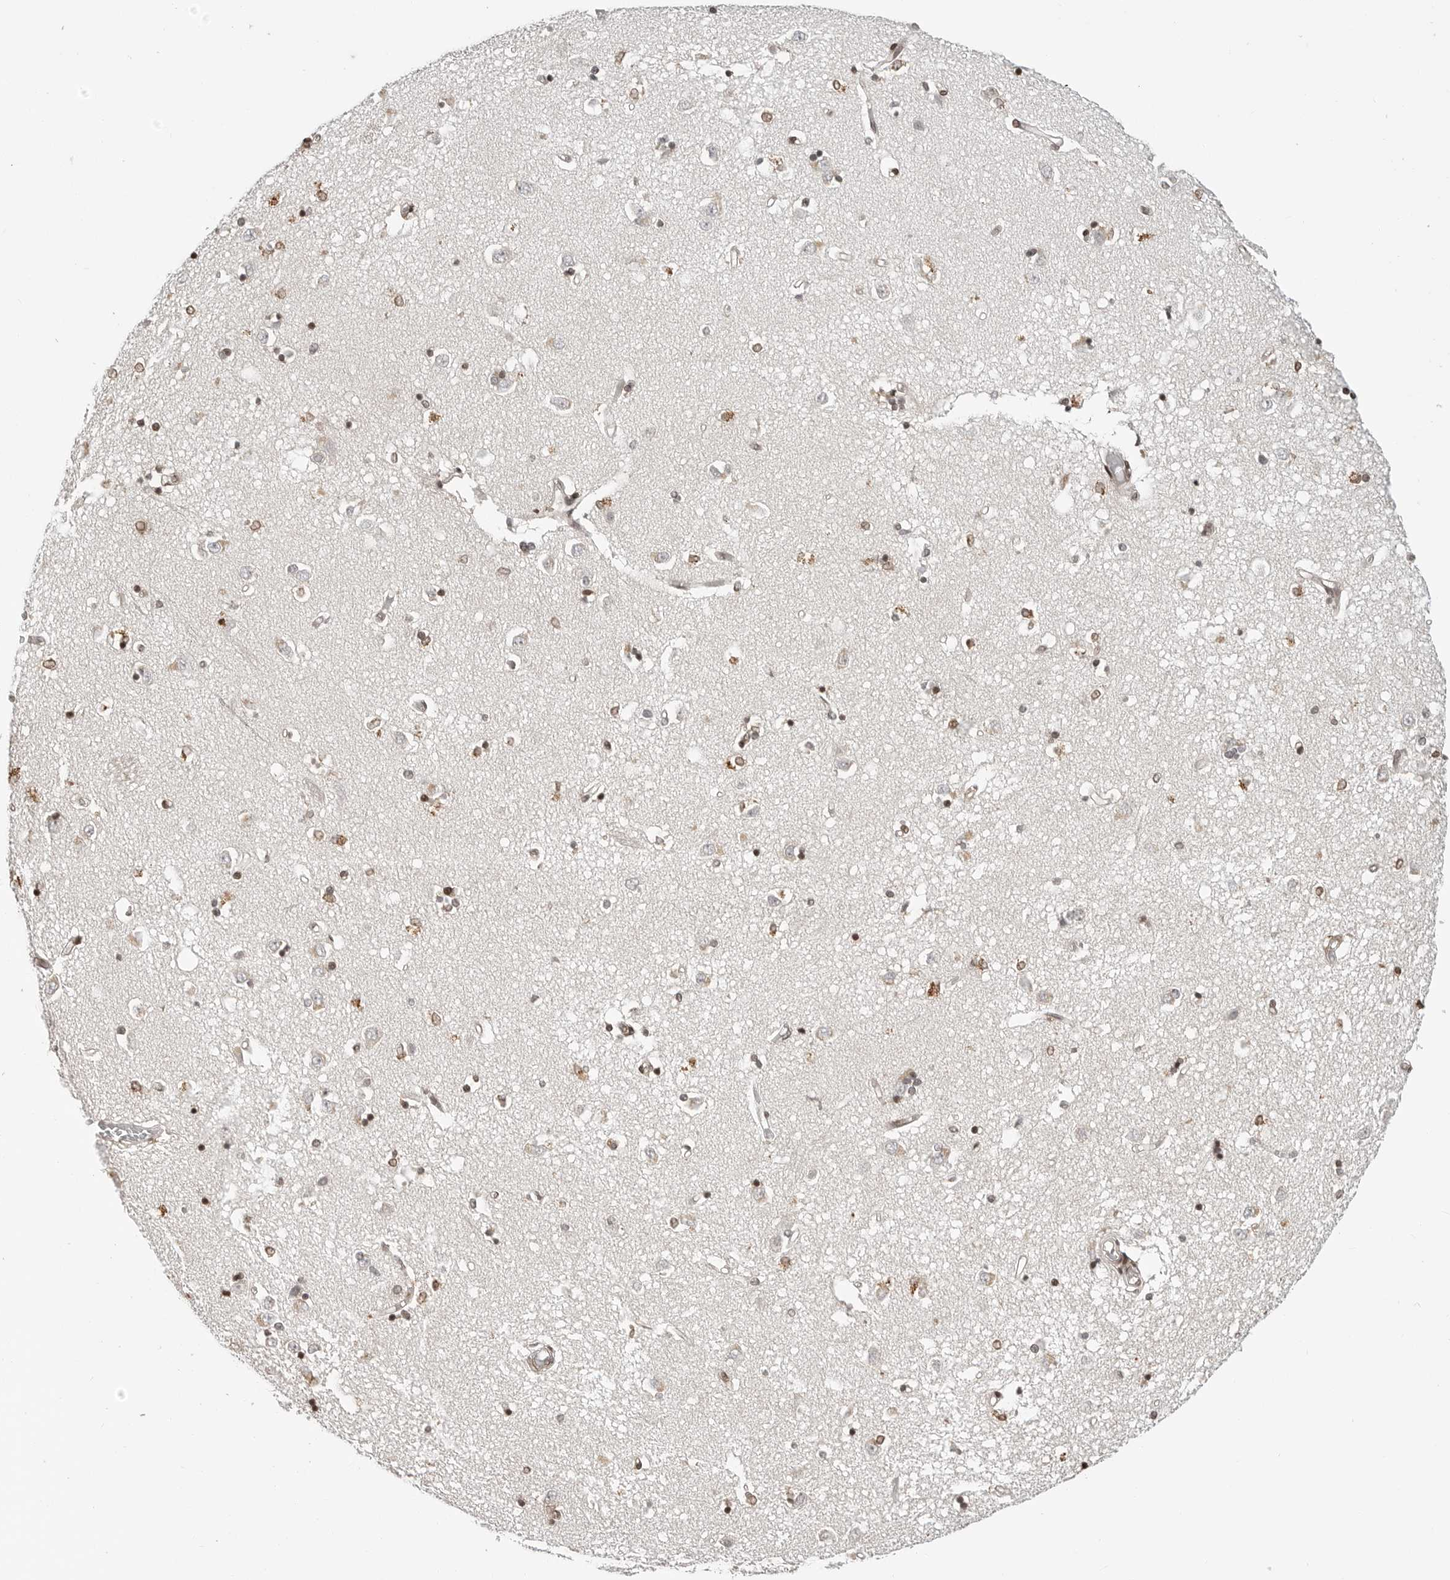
{"staining": {"intensity": "moderate", "quantity": "25%-75%", "location": "nuclear"}, "tissue": "caudate", "cell_type": "Glial cells", "image_type": "normal", "snomed": [{"axis": "morphology", "description": "Normal tissue, NOS"}, {"axis": "topography", "description": "Lateral ventricle wall"}], "caption": "Caudate stained with DAB IHC exhibits medium levels of moderate nuclear positivity in approximately 25%-75% of glial cells. Using DAB (brown) and hematoxylin (blue) stains, captured at high magnification using brightfield microscopy.", "gene": "C8orf33", "patient": {"sex": "male", "age": 45}}